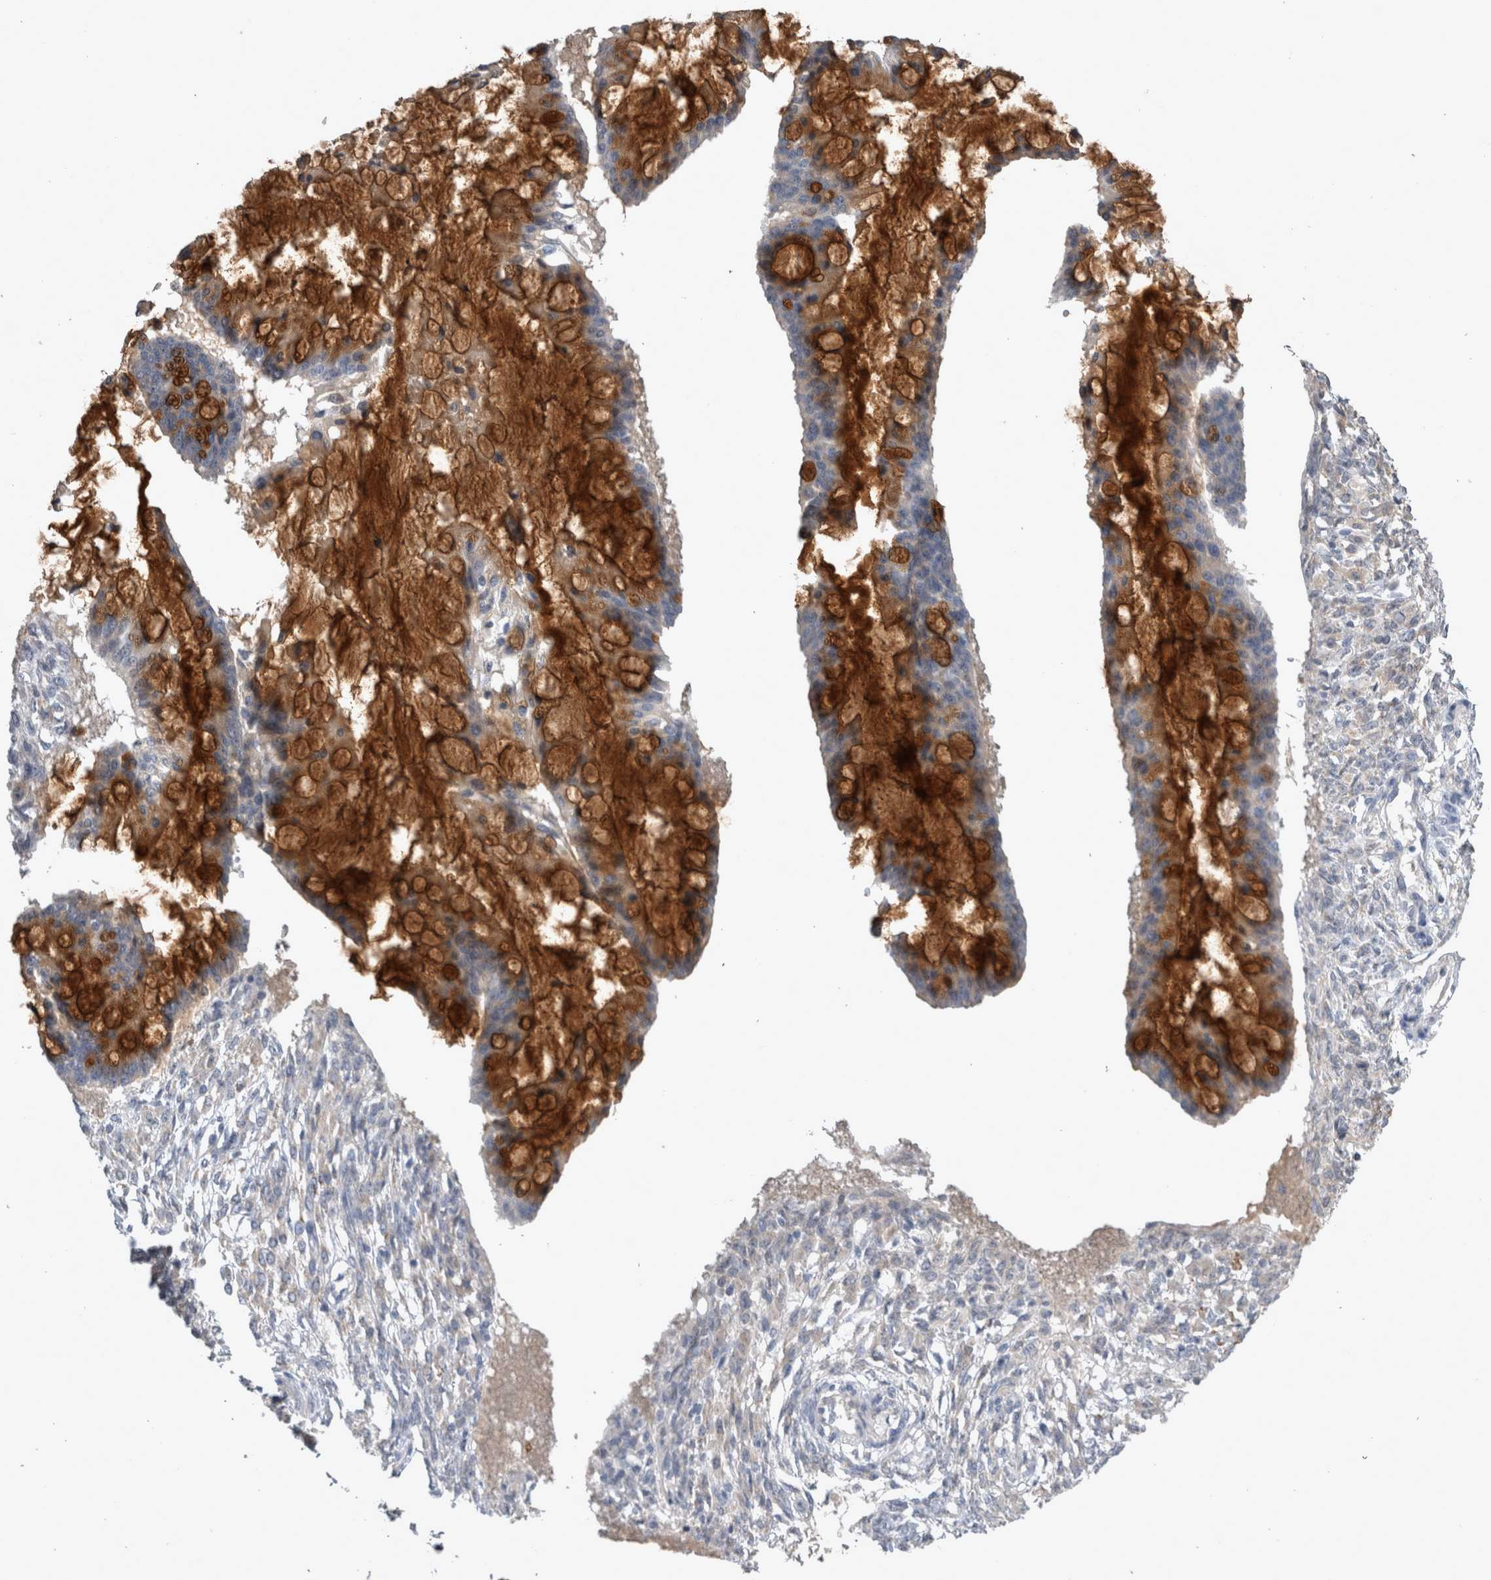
{"staining": {"intensity": "strong", "quantity": ">75%", "location": "cytoplasmic/membranous"}, "tissue": "ovarian cancer", "cell_type": "Tumor cells", "image_type": "cancer", "snomed": [{"axis": "morphology", "description": "Cystadenocarcinoma, mucinous, NOS"}, {"axis": "topography", "description": "Ovary"}], "caption": "High-power microscopy captured an IHC image of mucinous cystadenocarcinoma (ovarian), revealing strong cytoplasmic/membranous expression in about >75% of tumor cells.", "gene": "SLC22A11", "patient": {"sex": "female", "age": 73}}